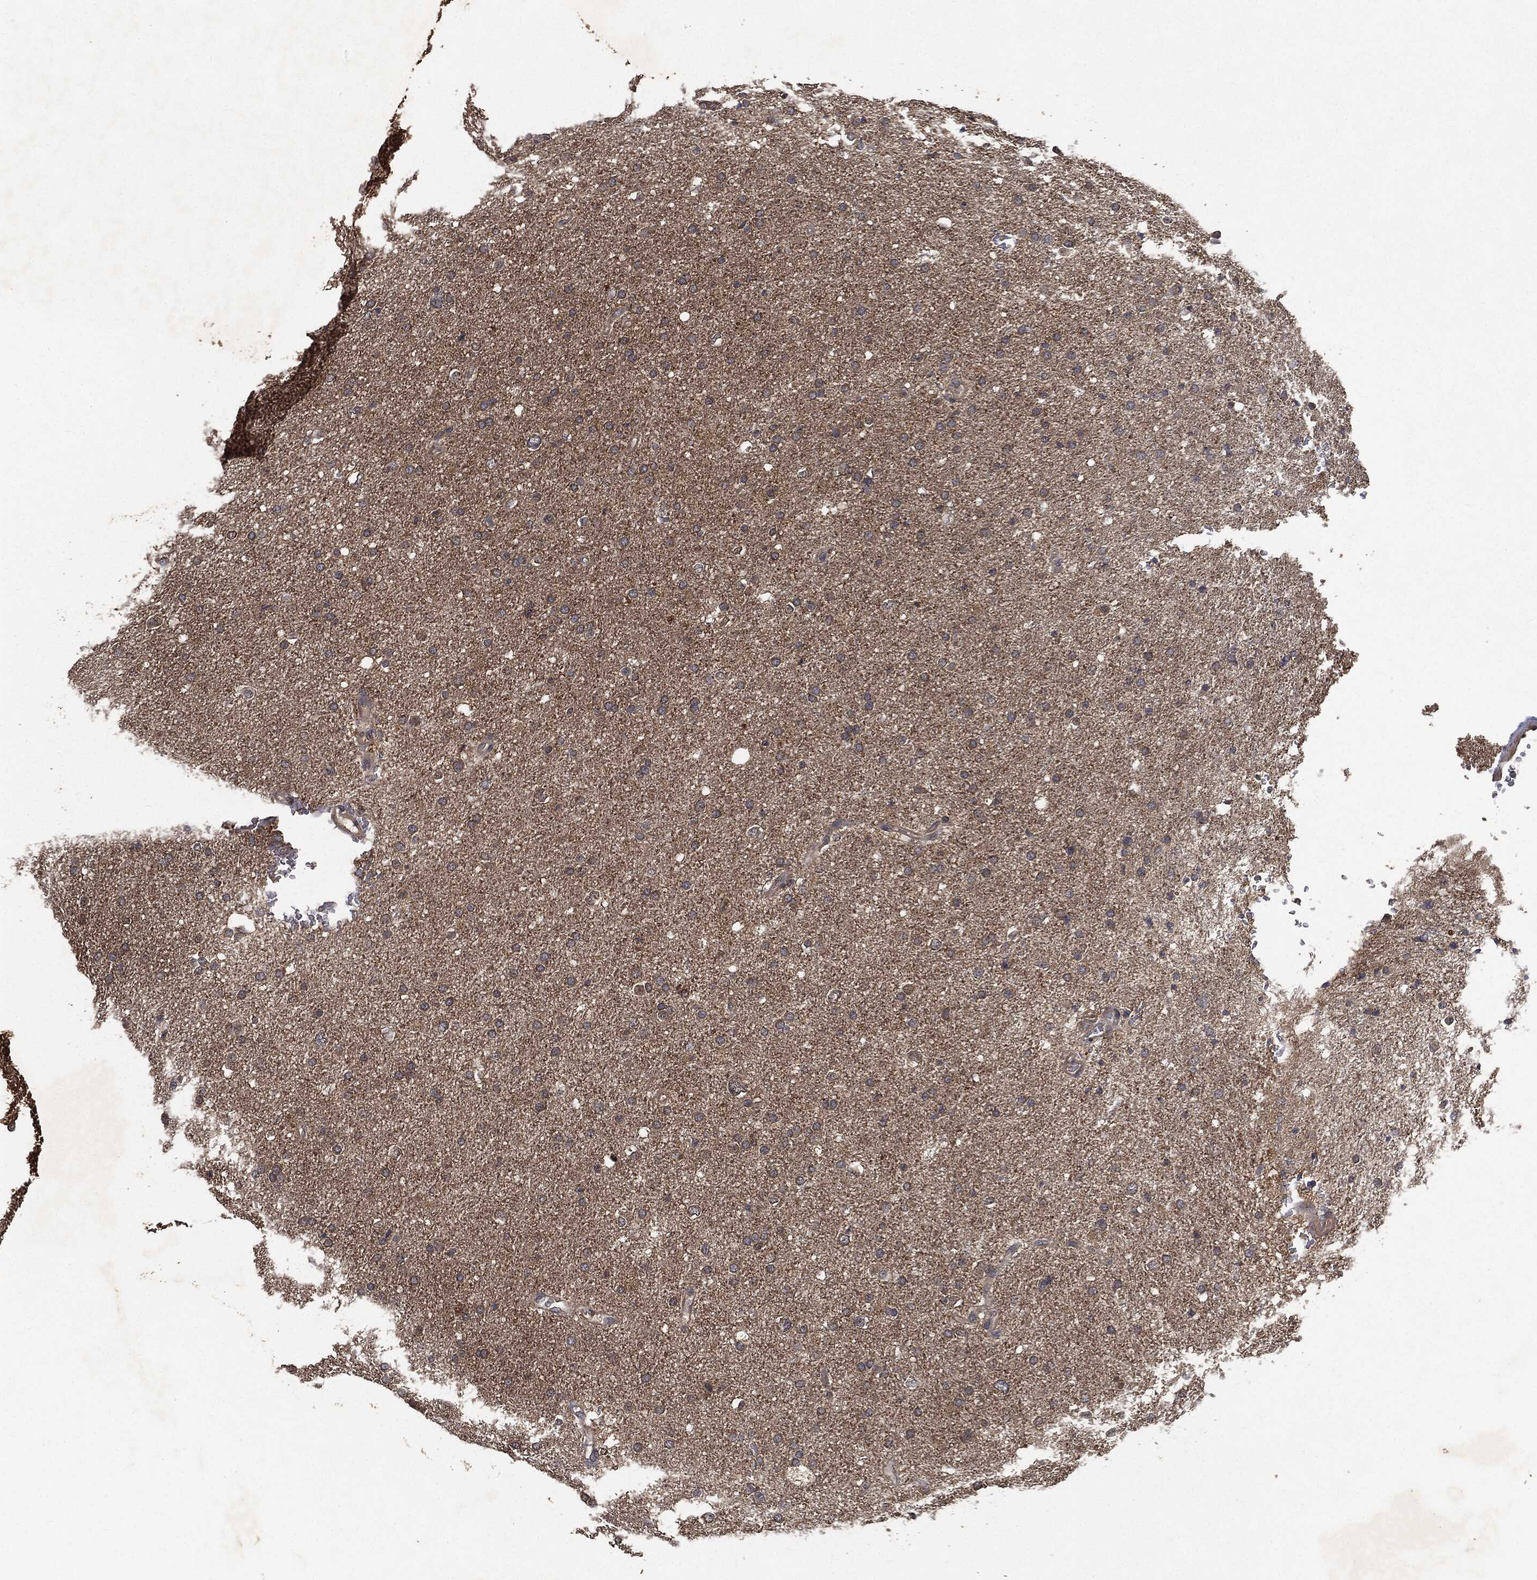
{"staining": {"intensity": "moderate", "quantity": "25%-75%", "location": "cytoplasmic/membranous"}, "tissue": "glioma", "cell_type": "Tumor cells", "image_type": "cancer", "snomed": [{"axis": "morphology", "description": "Glioma, malignant, Low grade"}, {"axis": "topography", "description": "Brain"}], "caption": "High-power microscopy captured an immunohistochemistry histopathology image of glioma, revealing moderate cytoplasmic/membranous staining in about 25%-75% of tumor cells. The staining is performed using DAB (3,3'-diaminobenzidine) brown chromogen to label protein expression. The nuclei are counter-stained blue using hematoxylin.", "gene": "BRAF", "patient": {"sex": "female", "age": 37}}